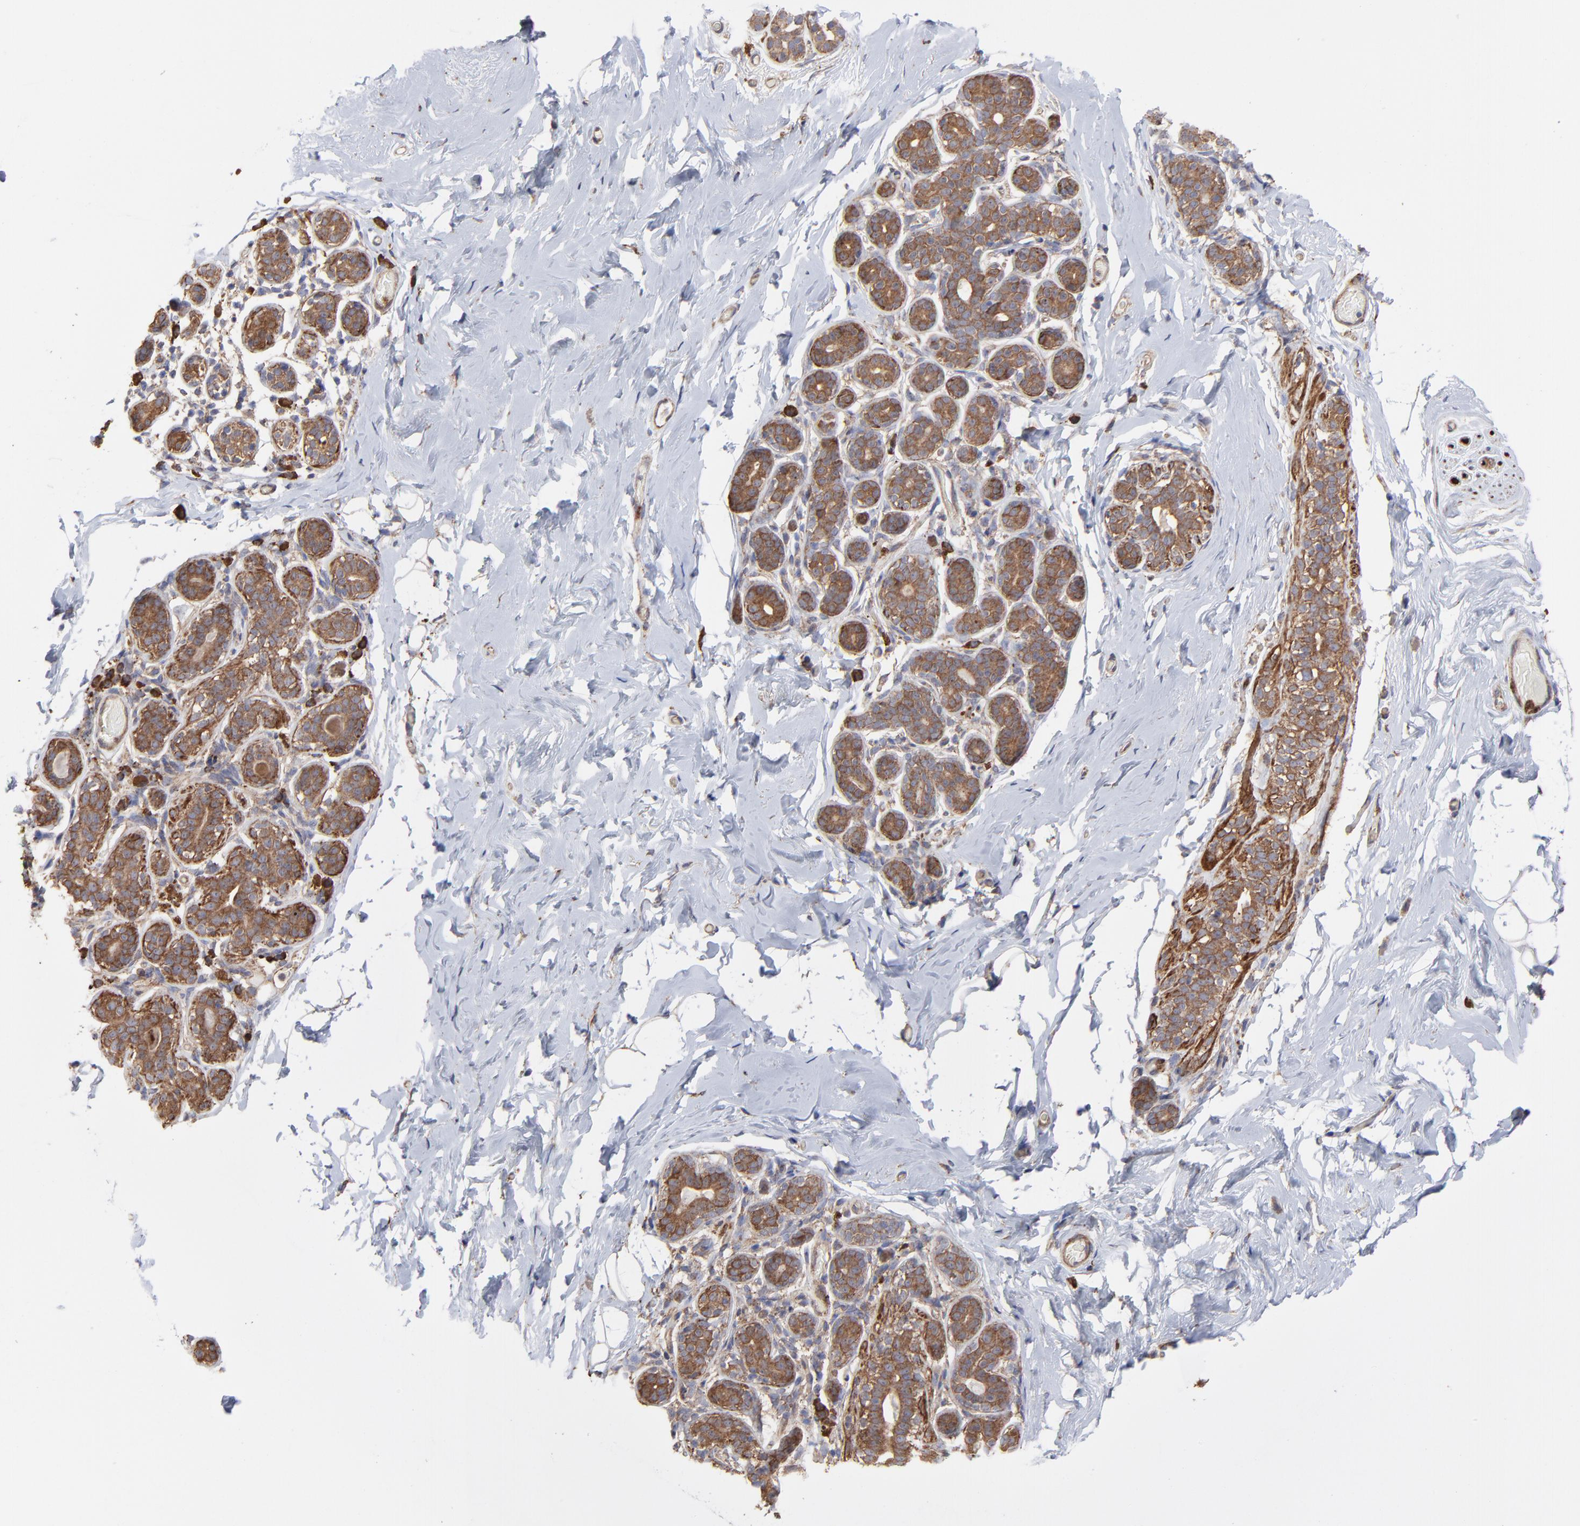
{"staining": {"intensity": "negative", "quantity": "none", "location": "none"}, "tissue": "breast", "cell_type": "Adipocytes", "image_type": "normal", "snomed": [{"axis": "morphology", "description": "Normal tissue, NOS"}, {"axis": "topography", "description": "Breast"}, {"axis": "topography", "description": "Soft tissue"}], "caption": "IHC image of unremarkable human breast stained for a protein (brown), which displays no staining in adipocytes.", "gene": "PFKM", "patient": {"sex": "female", "age": 75}}